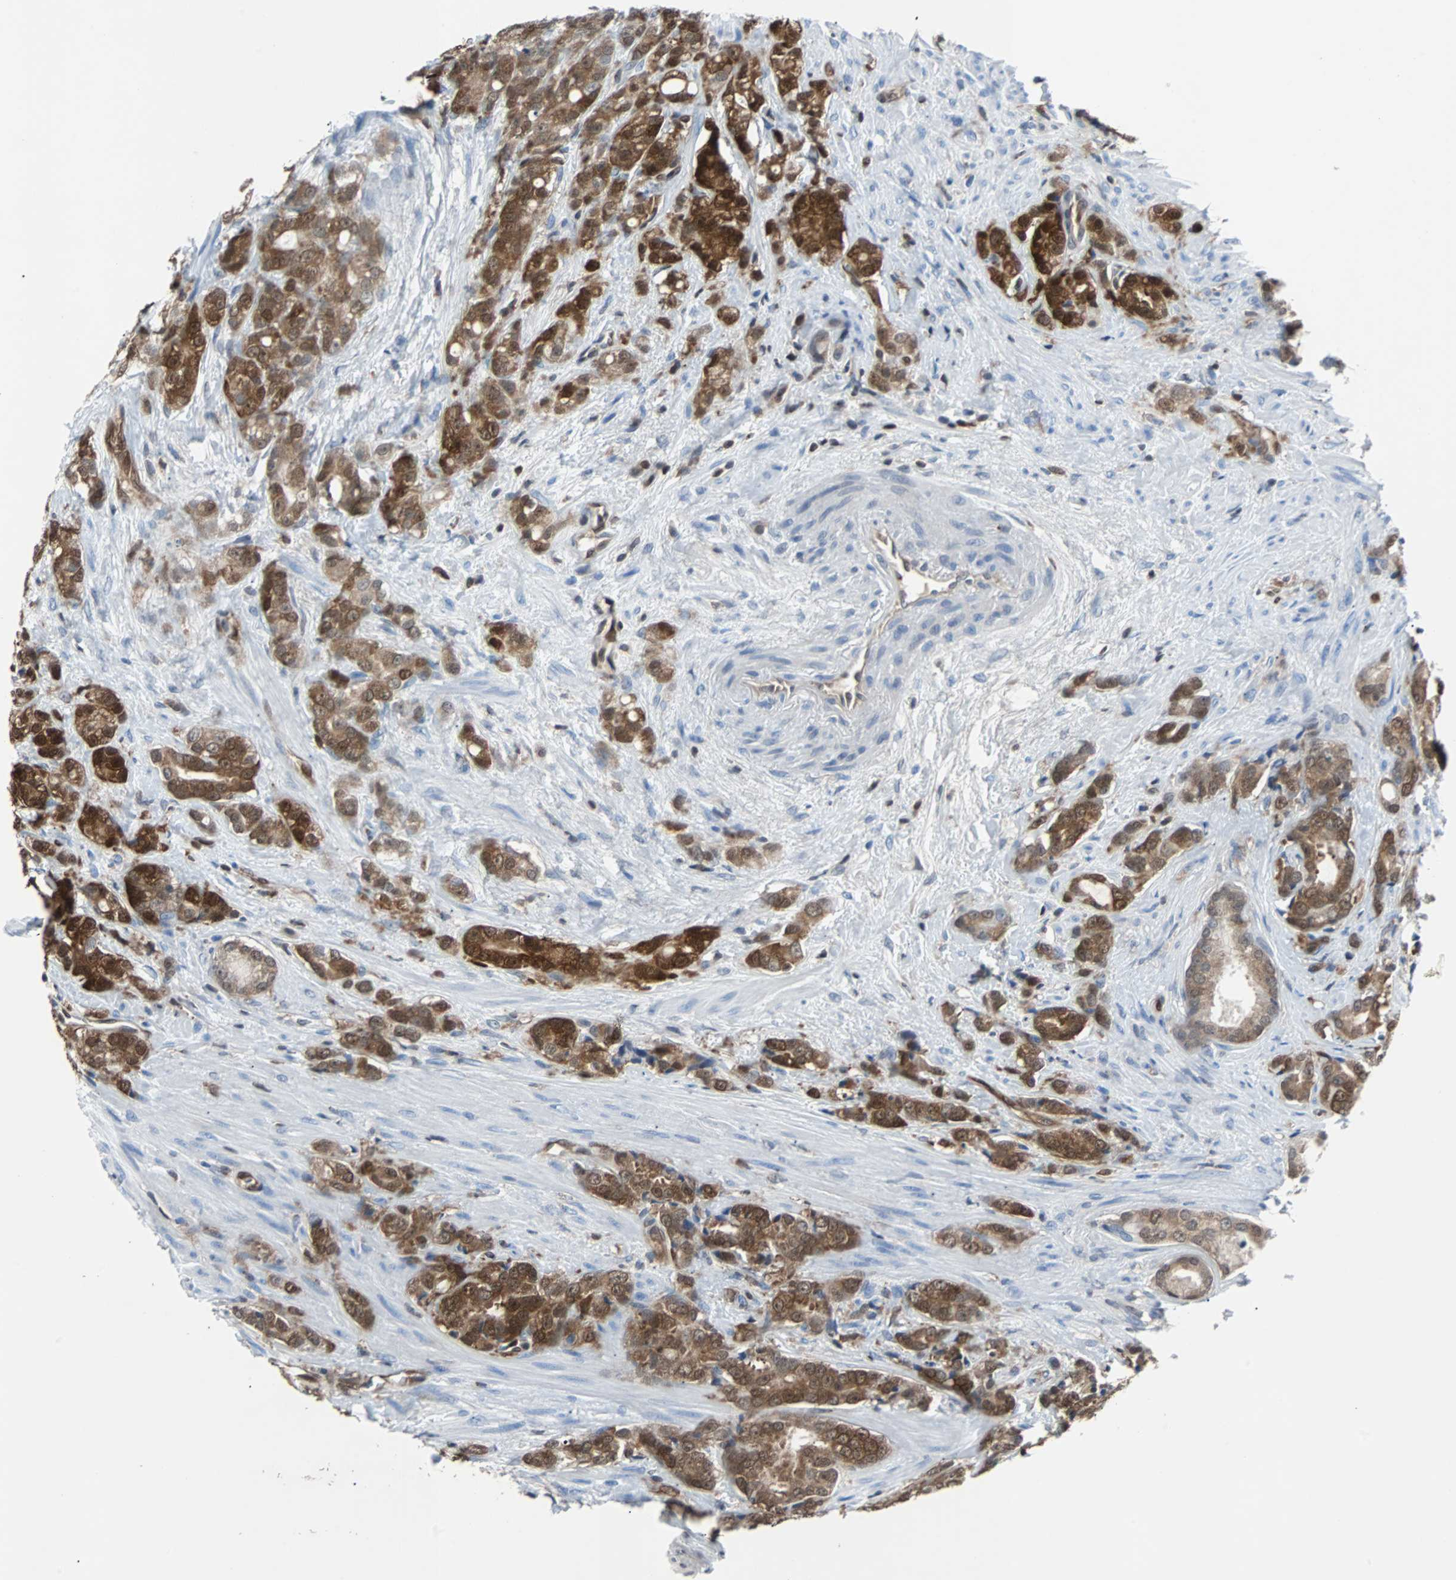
{"staining": {"intensity": "moderate", "quantity": ">75%", "location": "cytoplasmic/membranous,nuclear"}, "tissue": "prostate cancer", "cell_type": "Tumor cells", "image_type": "cancer", "snomed": [{"axis": "morphology", "description": "Adenocarcinoma, Low grade"}, {"axis": "topography", "description": "Prostate"}], "caption": "A brown stain highlights moderate cytoplasmic/membranous and nuclear positivity of a protein in human prostate cancer (low-grade adenocarcinoma) tumor cells. Nuclei are stained in blue.", "gene": "MAP2K6", "patient": {"sex": "male", "age": 58}}